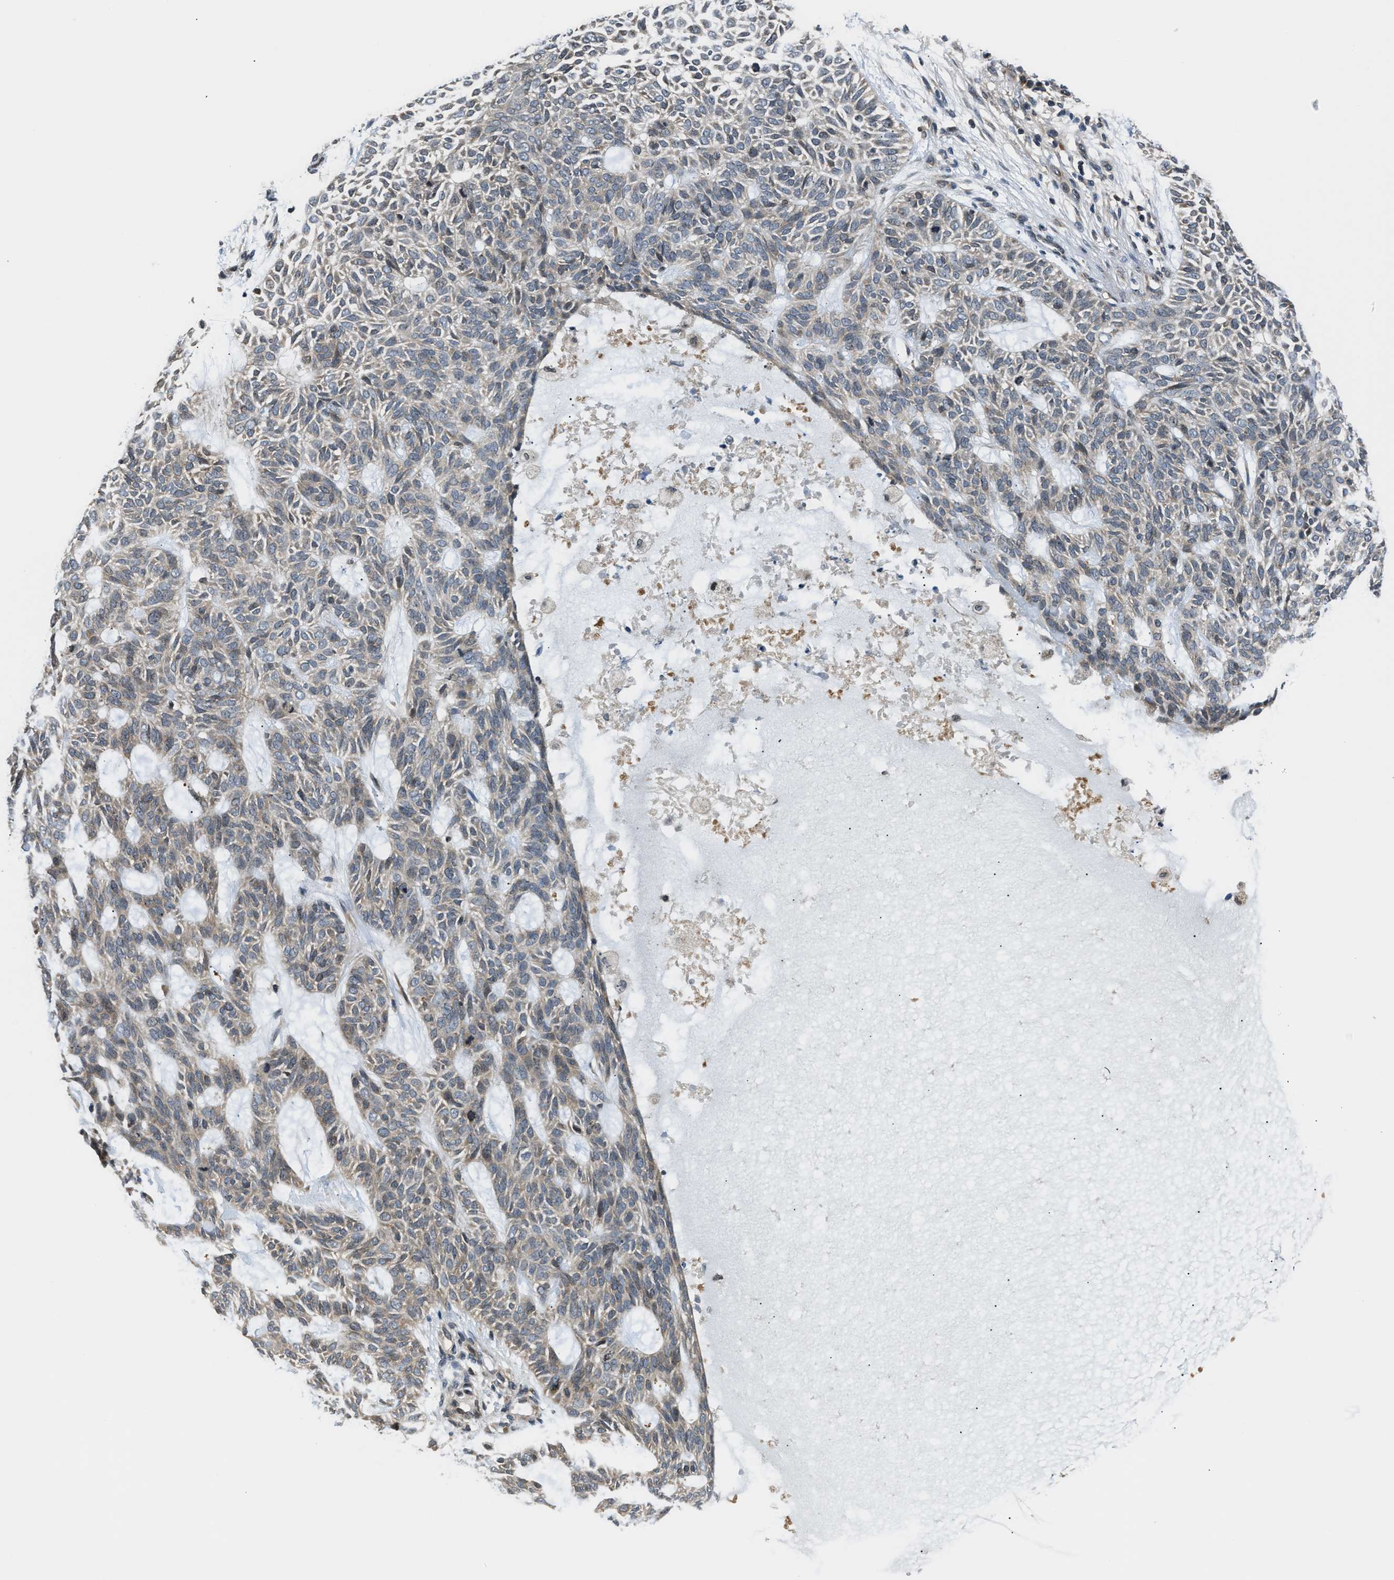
{"staining": {"intensity": "weak", "quantity": "25%-75%", "location": "cytoplasmic/membranous"}, "tissue": "skin cancer", "cell_type": "Tumor cells", "image_type": "cancer", "snomed": [{"axis": "morphology", "description": "Basal cell carcinoma"}, {"axis": "topography", "description": "Skin"}], "caption": "Protein staining displays weak cytoplasmic/membranous positivity in about 25%-75% of tumor cells in basal cell carcinoma (skin).", "gene": "RAB29", "patient": {"sex": "male", "age": 87}}